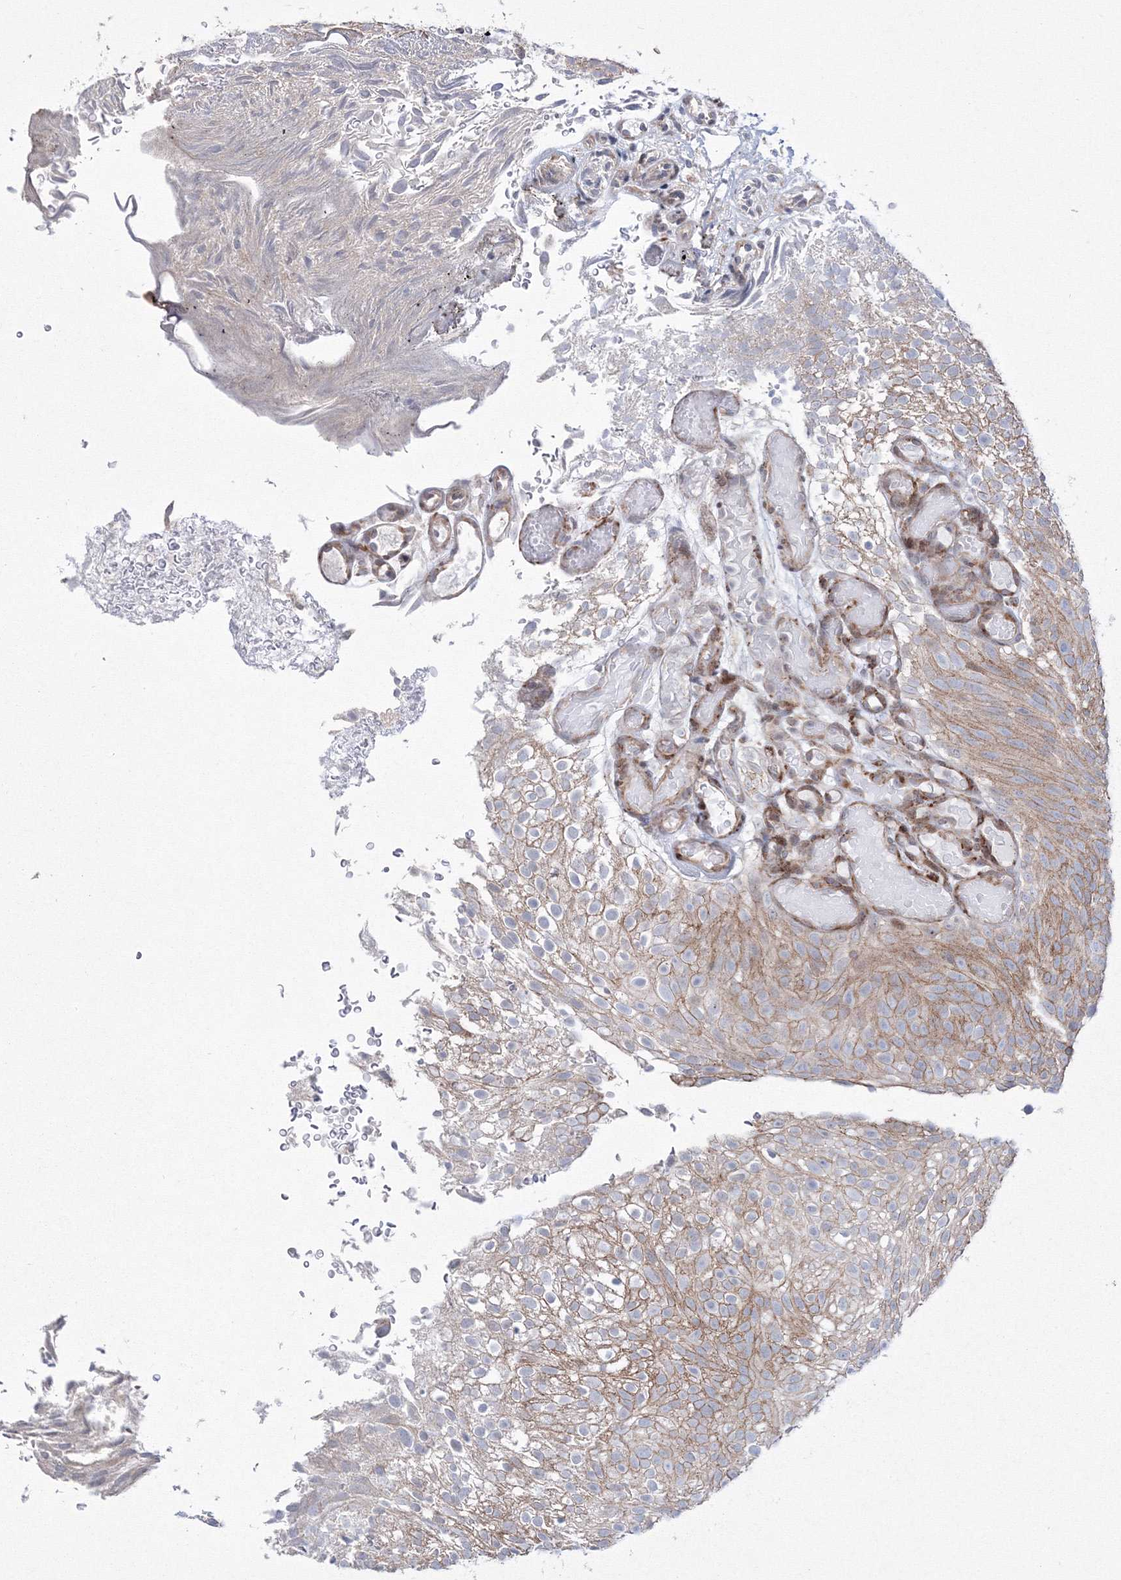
{"staining": {"intensity": "moderate", "quantity": "25%-75%", "location": "cytoplasmic/membranous"}, "tissue": "urothelial cancer", "cell_type": "Tumor cells", "image_type": "cancer", "snomed": [{"axis": "morphology", "description": "Urothelial carcinoma, Low grade"}, {"axis": "topography", "description": "Urinary bladder"}], "caption": "The photomicrograph shows staining of low-grade urothelial carcinoma, revealing moderate cytoplasmic/membranous protein staining (brown color) within tumor cells.", "gene": "EFCAB12", "patient": {"sex": "male", "age": 78}}